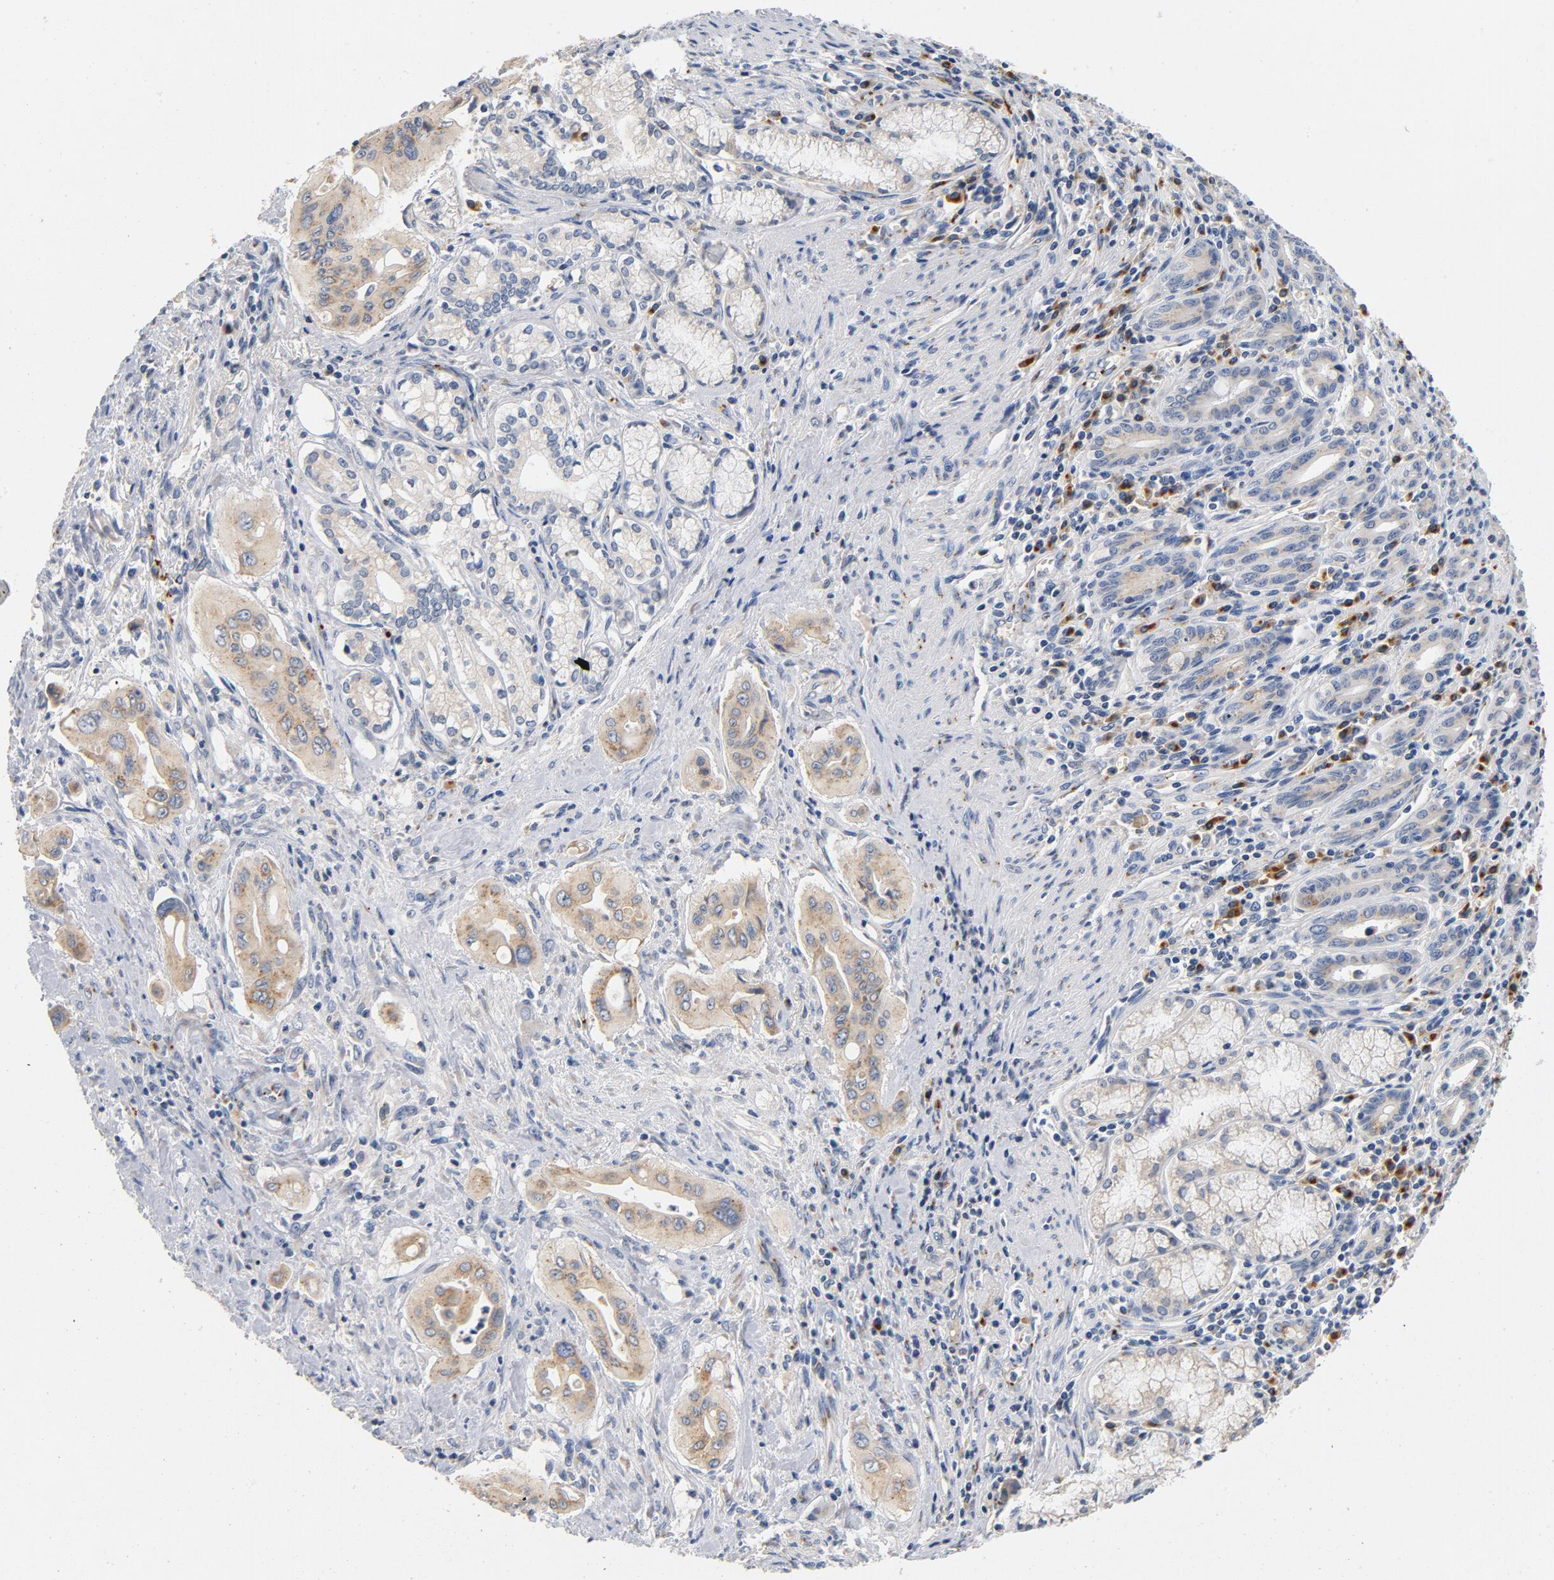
{"staining": {"intensity": "weak", "quantity": "25%-75%", "location": "cytoplasmic/membranous"}, "tissue": "pancreatic cancer", "cell_type": "Tumor cells", "image_type": "cancer", "snomed": [{"axis": "morphology", "description": "Adenocarcinoma, NOS"}, {"axis": "topography", "description": "Pancreas"}], "caption": "Immunohistochemical staining of human pancreatic cancer demonstrates weak cytoplasmic/membranous protein positivity in about 25%-75% of tumor cells.", "gene": "LMAN2", "patient": {"sex": "male", "age": 77}}